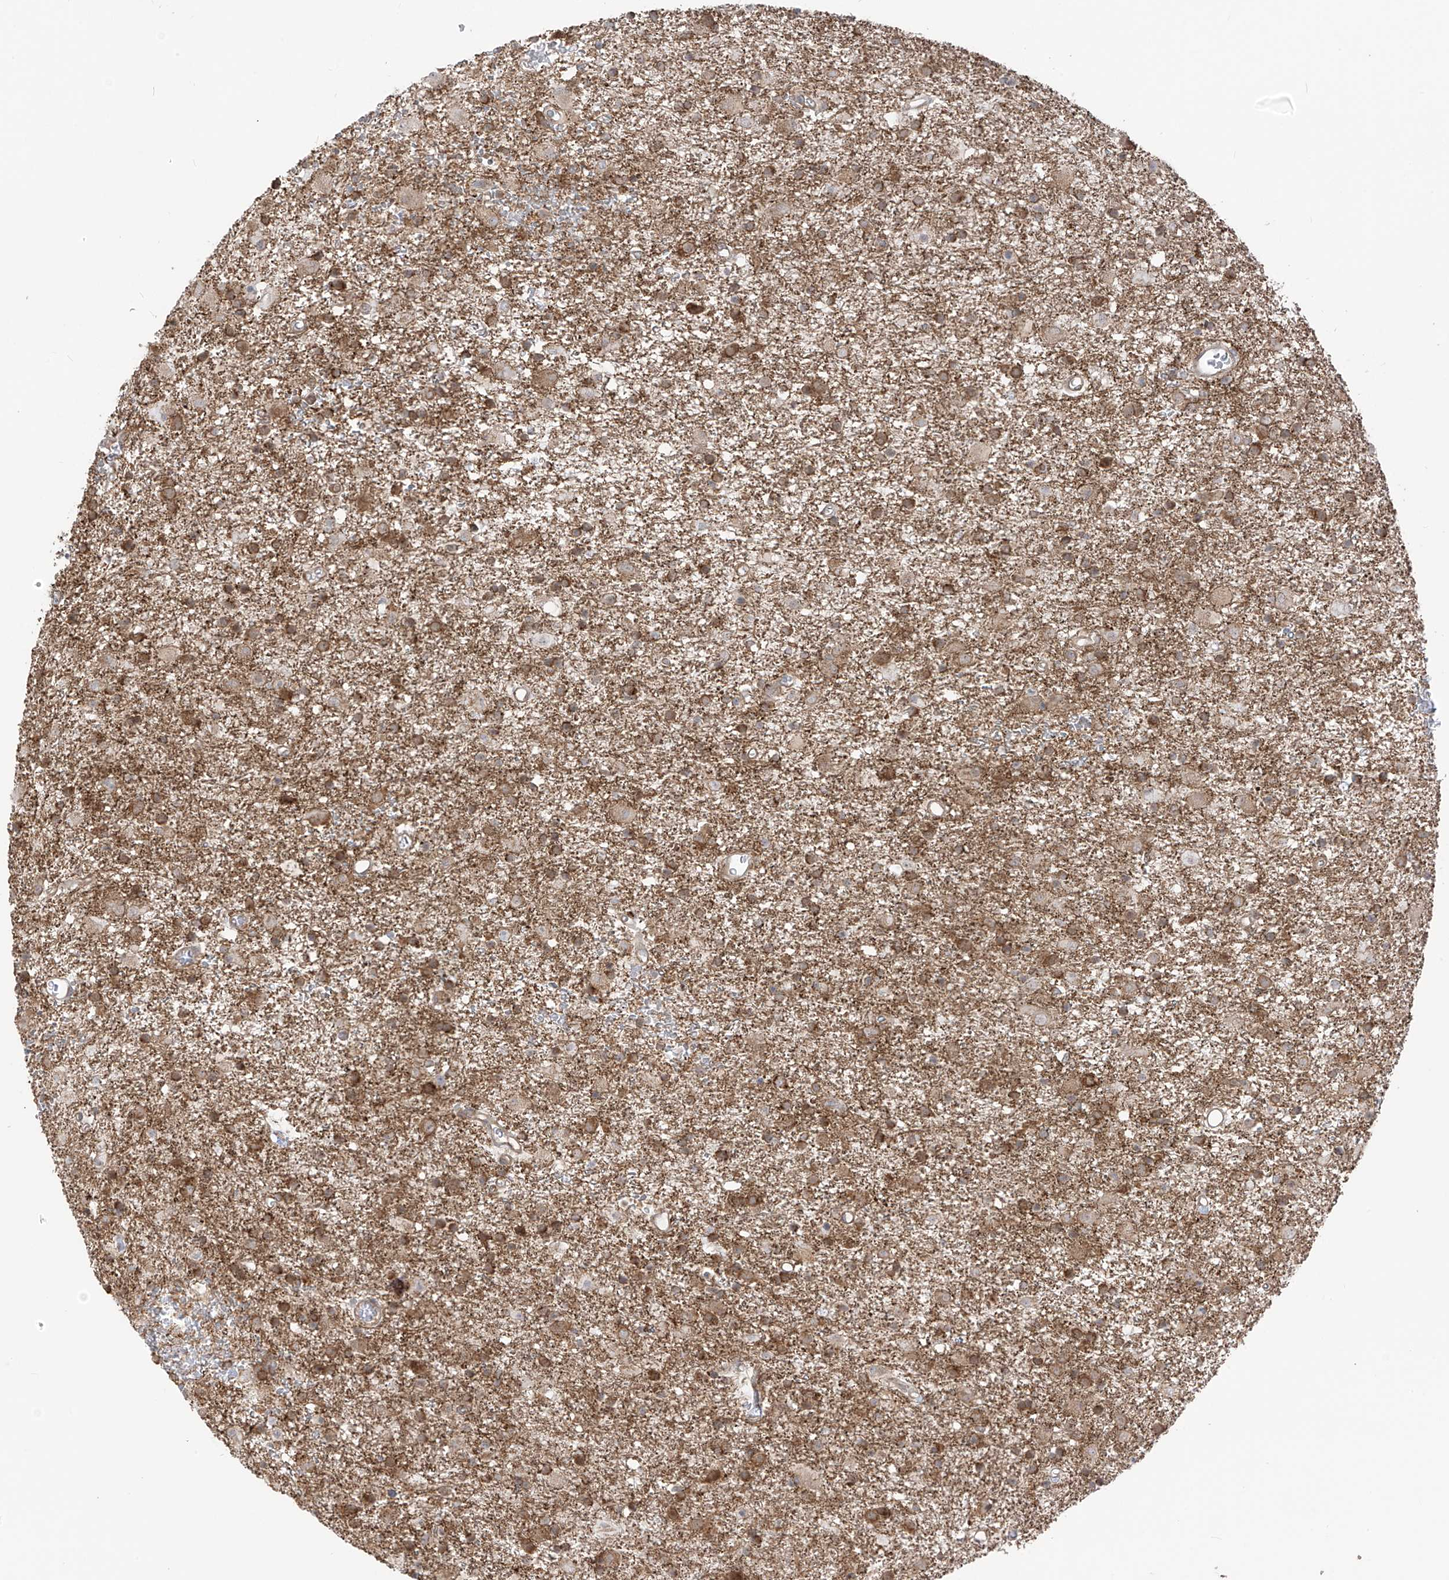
{"staining": {"intensity": "moderate", "quantity": ">75%", "location": "cytoplasmic/membranous"}, "tissue": "glioma", "cell_type": "Tumor cells", "image_type": "cancer", "snomed": [{"axis": "morphology", "description": "Glioma, malignant, Low grade"}, {"axis": "topography", "description": "Brain"}], "caption": "Immunohistochemical staining of glioma displays medium levels of moderate cytoplasmic/membranous protein staining in about >75% of tumor cells. Nuclei are stained in blue.", "gene": "PDE11A", "patient": {"sex": "male", "age": 65}}